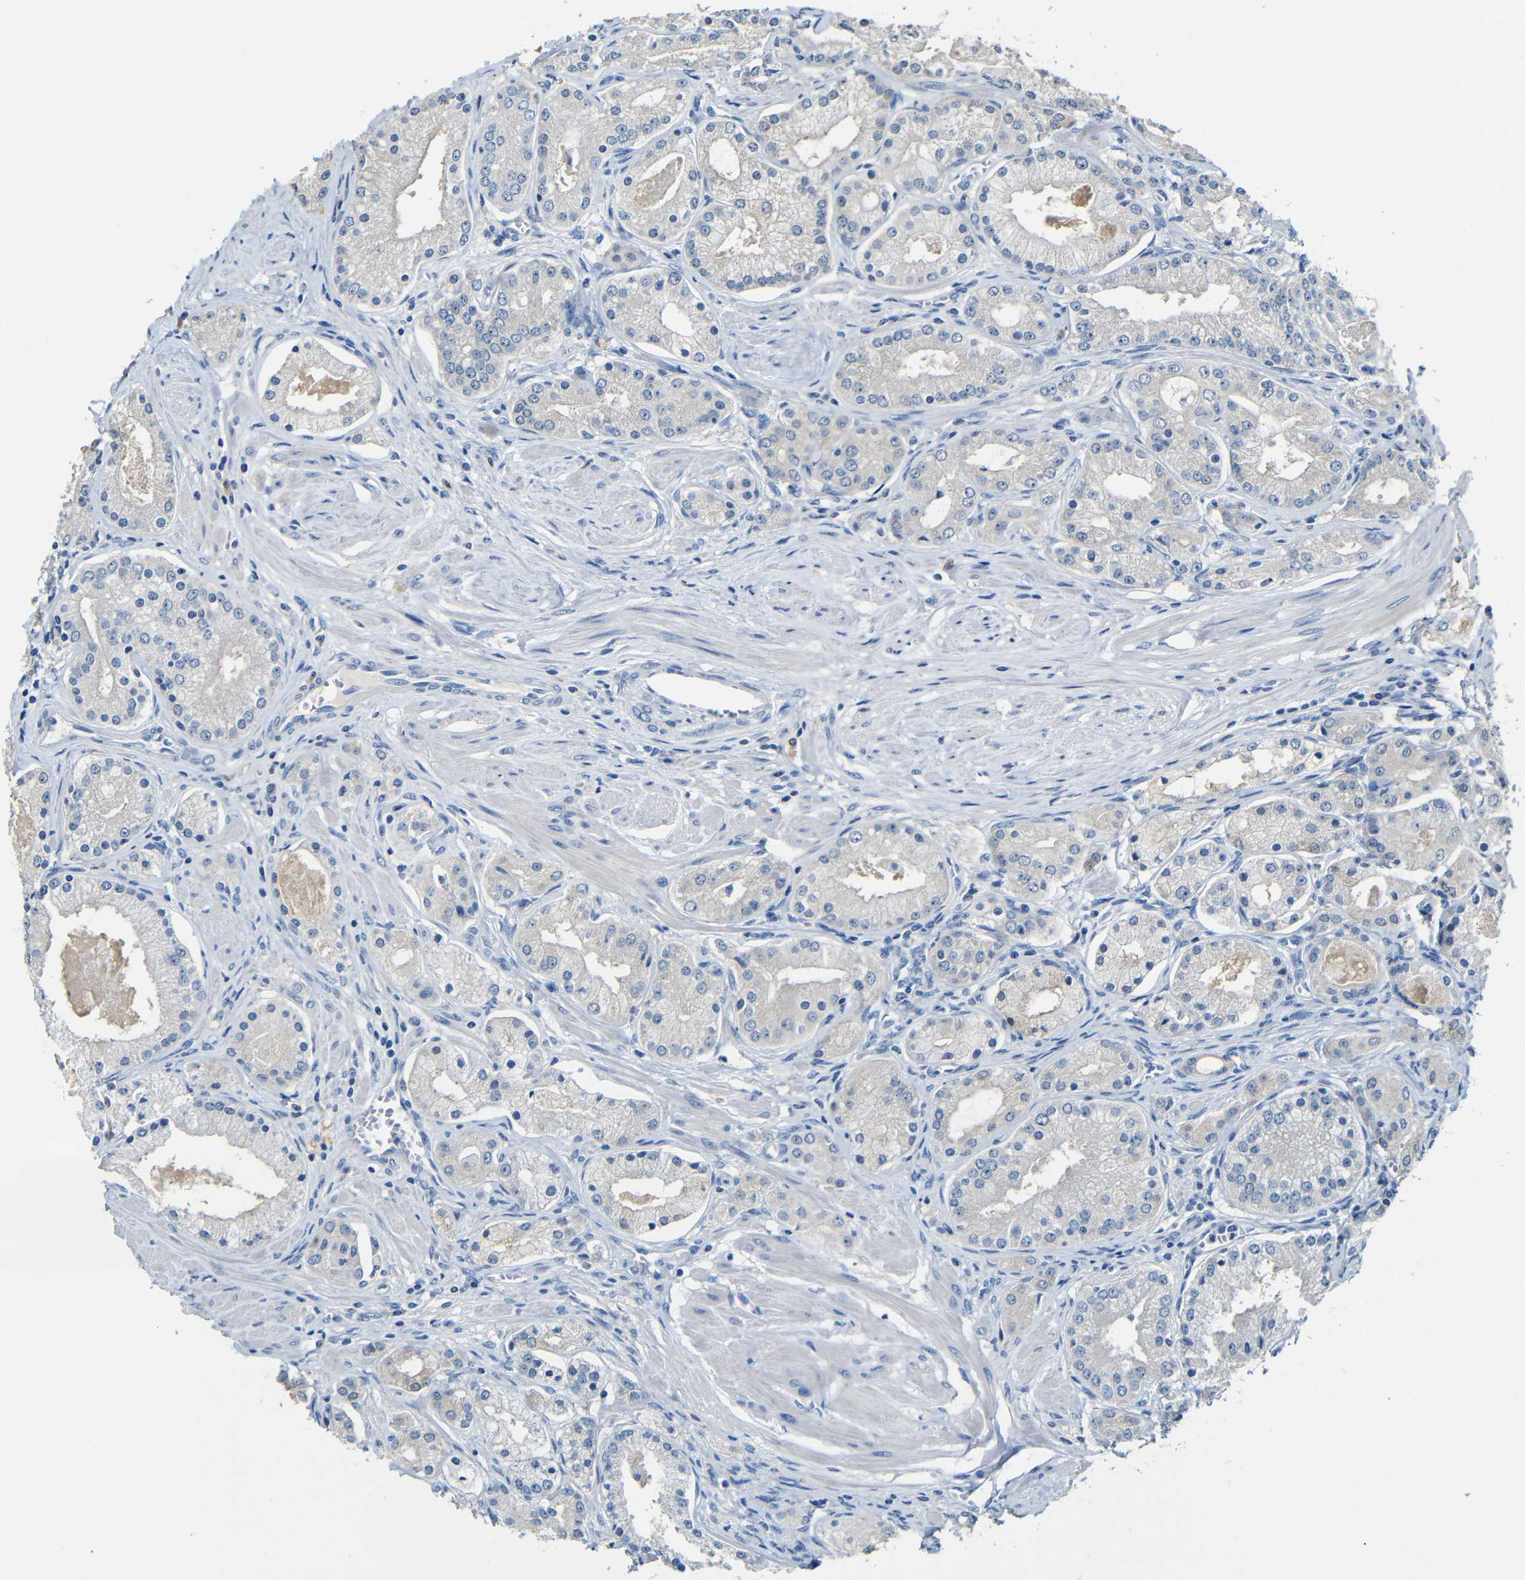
{"staining": {"intensity": "negative", "quantity": "none", "location": "none"}, "tissue": "prostate cancer", "cell_type": "Tumor cells", "image_type": "cancer", "snomed": [{"axis": "morphology", "description": "Adenocarcinoma, High grade"}, {"axis": "topography", "description": "Prostate"}], "caption": "An IHC histopathology image of prostate cancer (high-grade adenocarcinoma) is shown. There is no staining in tumor cells of prostate cancer (high-grade adenocarcinoma). Nuclei are stained in blue.", "gene": "ACKR2", "patient": {"sex": "male", "age": 66}}